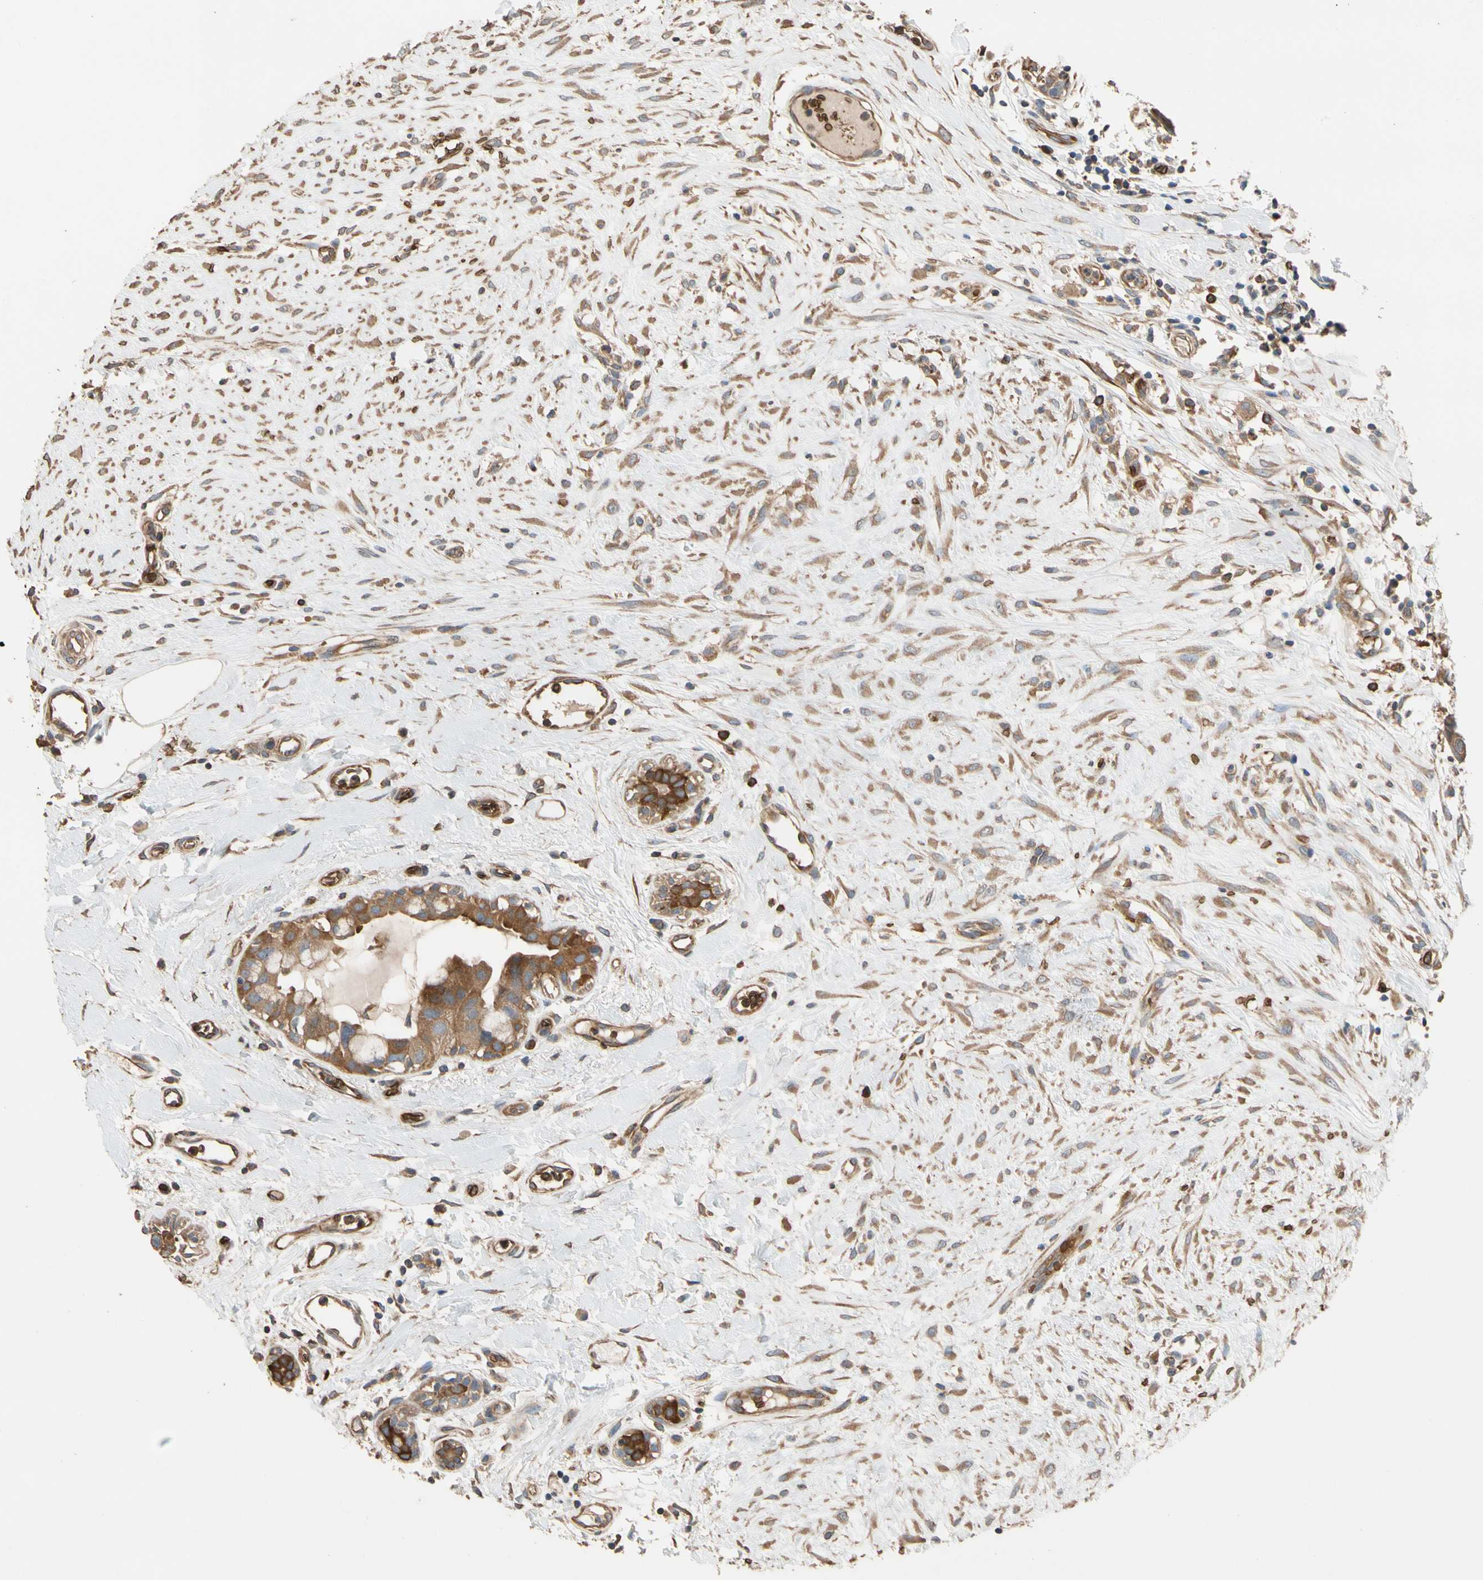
{"staining": {"intensity": "strong", "quantity": ">75%", "location": "cytoplasmic/membranous"}, "tissue": "breast cancer", "cell_type": "Tumor cells", "image_type": "cancer", "snomed": [{"axis": "morphology", "description": "Duct carcinoma"}, {"axis": "topography", "description": "Breast"}], "caption": "An image showing strong cytoplasmic/membranous staining in approximately >75% of tumor cells in infiltrating ductal carcinoma (breast), as visualized by brown immunohistochemical staining.", "gene": "RIOK2", "patient": {"sex": "female", "age": 40}}